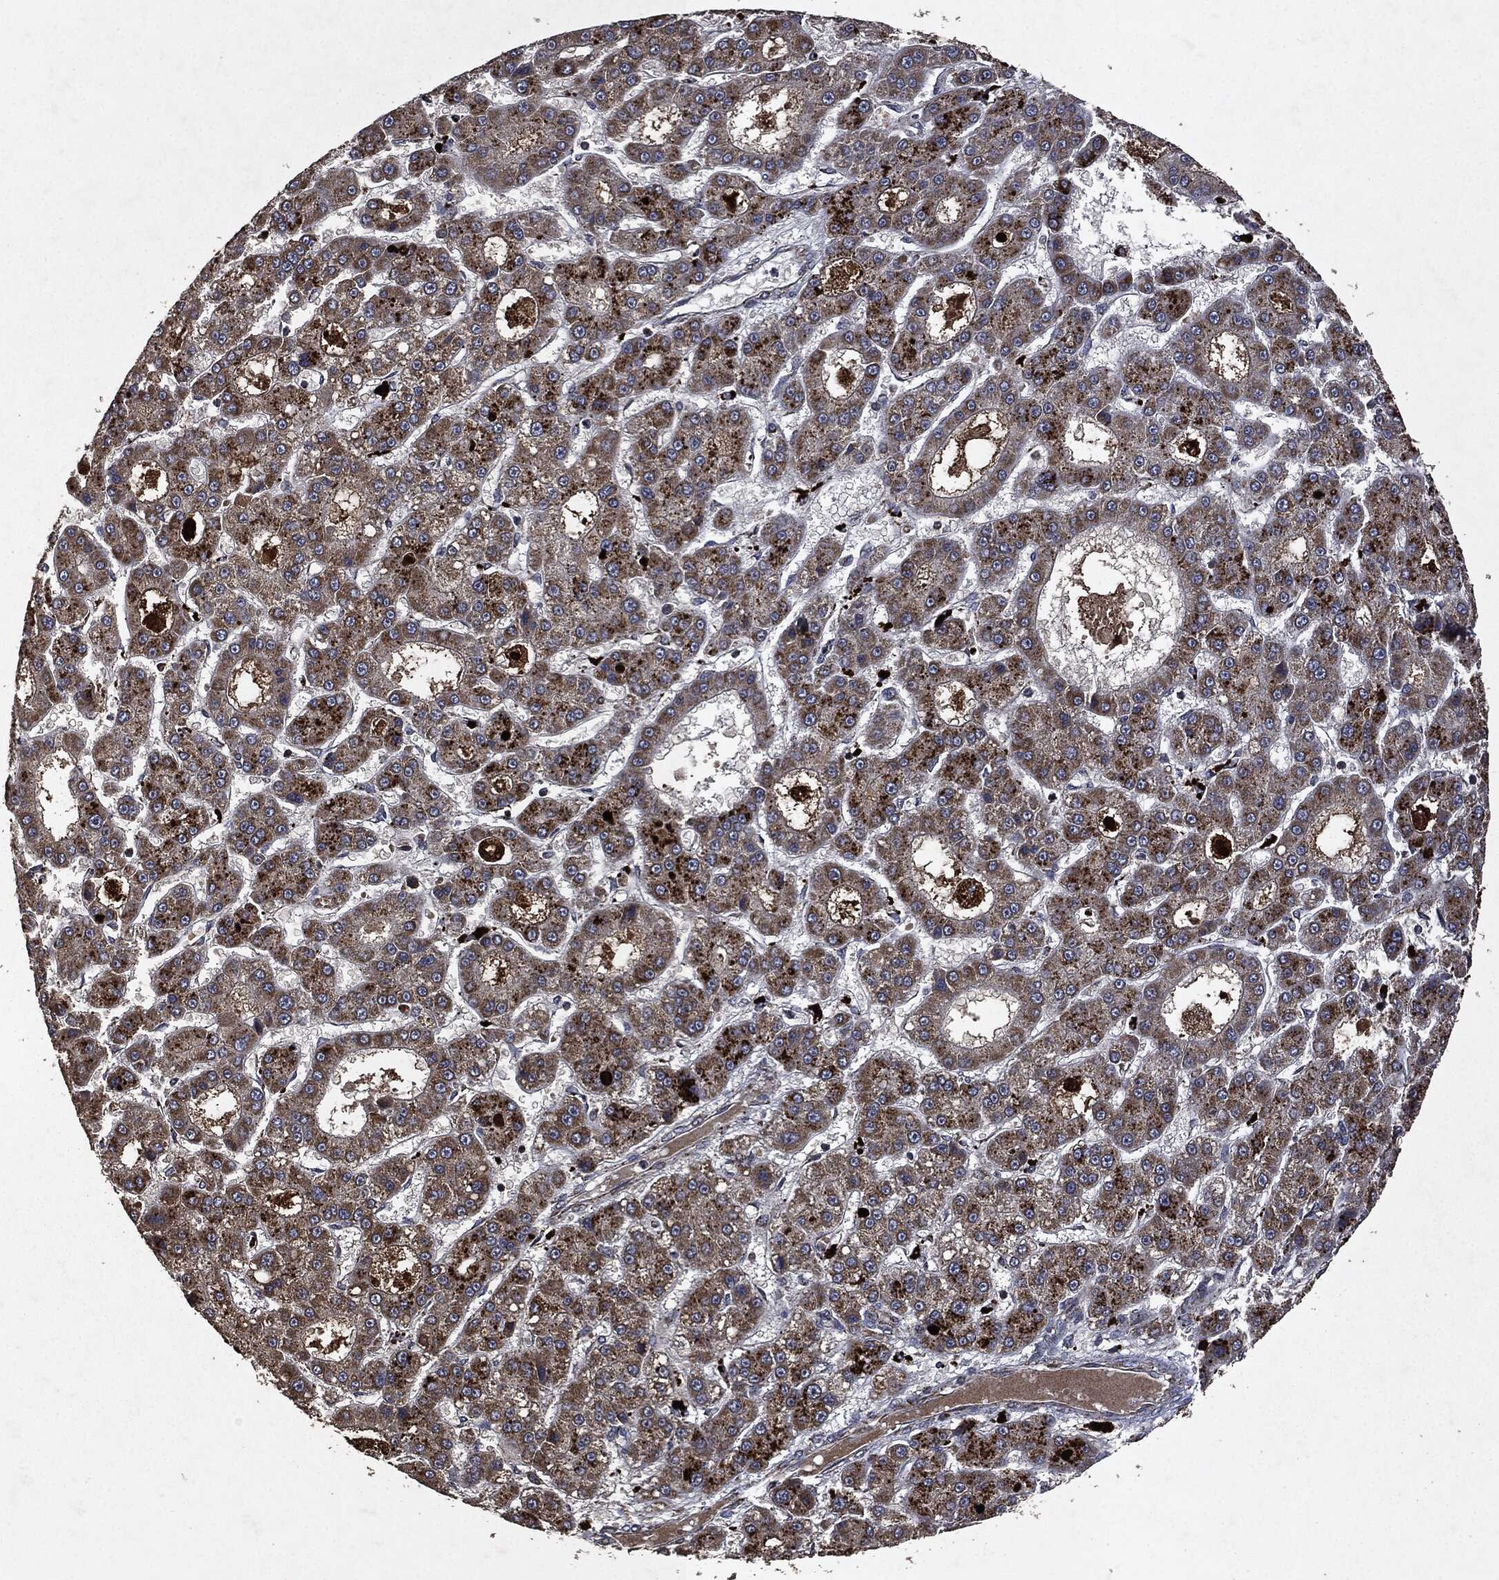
{"staining": {"intensity": "moderate", "quantity": ">75%", "location": "cytoplasmic/membranous"}, "tissue": "liver cancer", "cell_type": "Tumor cells", "image_type": "cancer", "snomed": [{"axis": "morphology", "description": "Carcinoma, Hepatocellular, NOS"}, {"axis": "topography", "description": "Liver"}], "caption": "This is a histology image of immunohistochemistry staining of hepatocellular carcinoma (liver), which shows moderate expression in the cytoplasmic/membranous of tumor cells.", "gene": "RYK", "patient": {"sex": "male", "age": 70}}